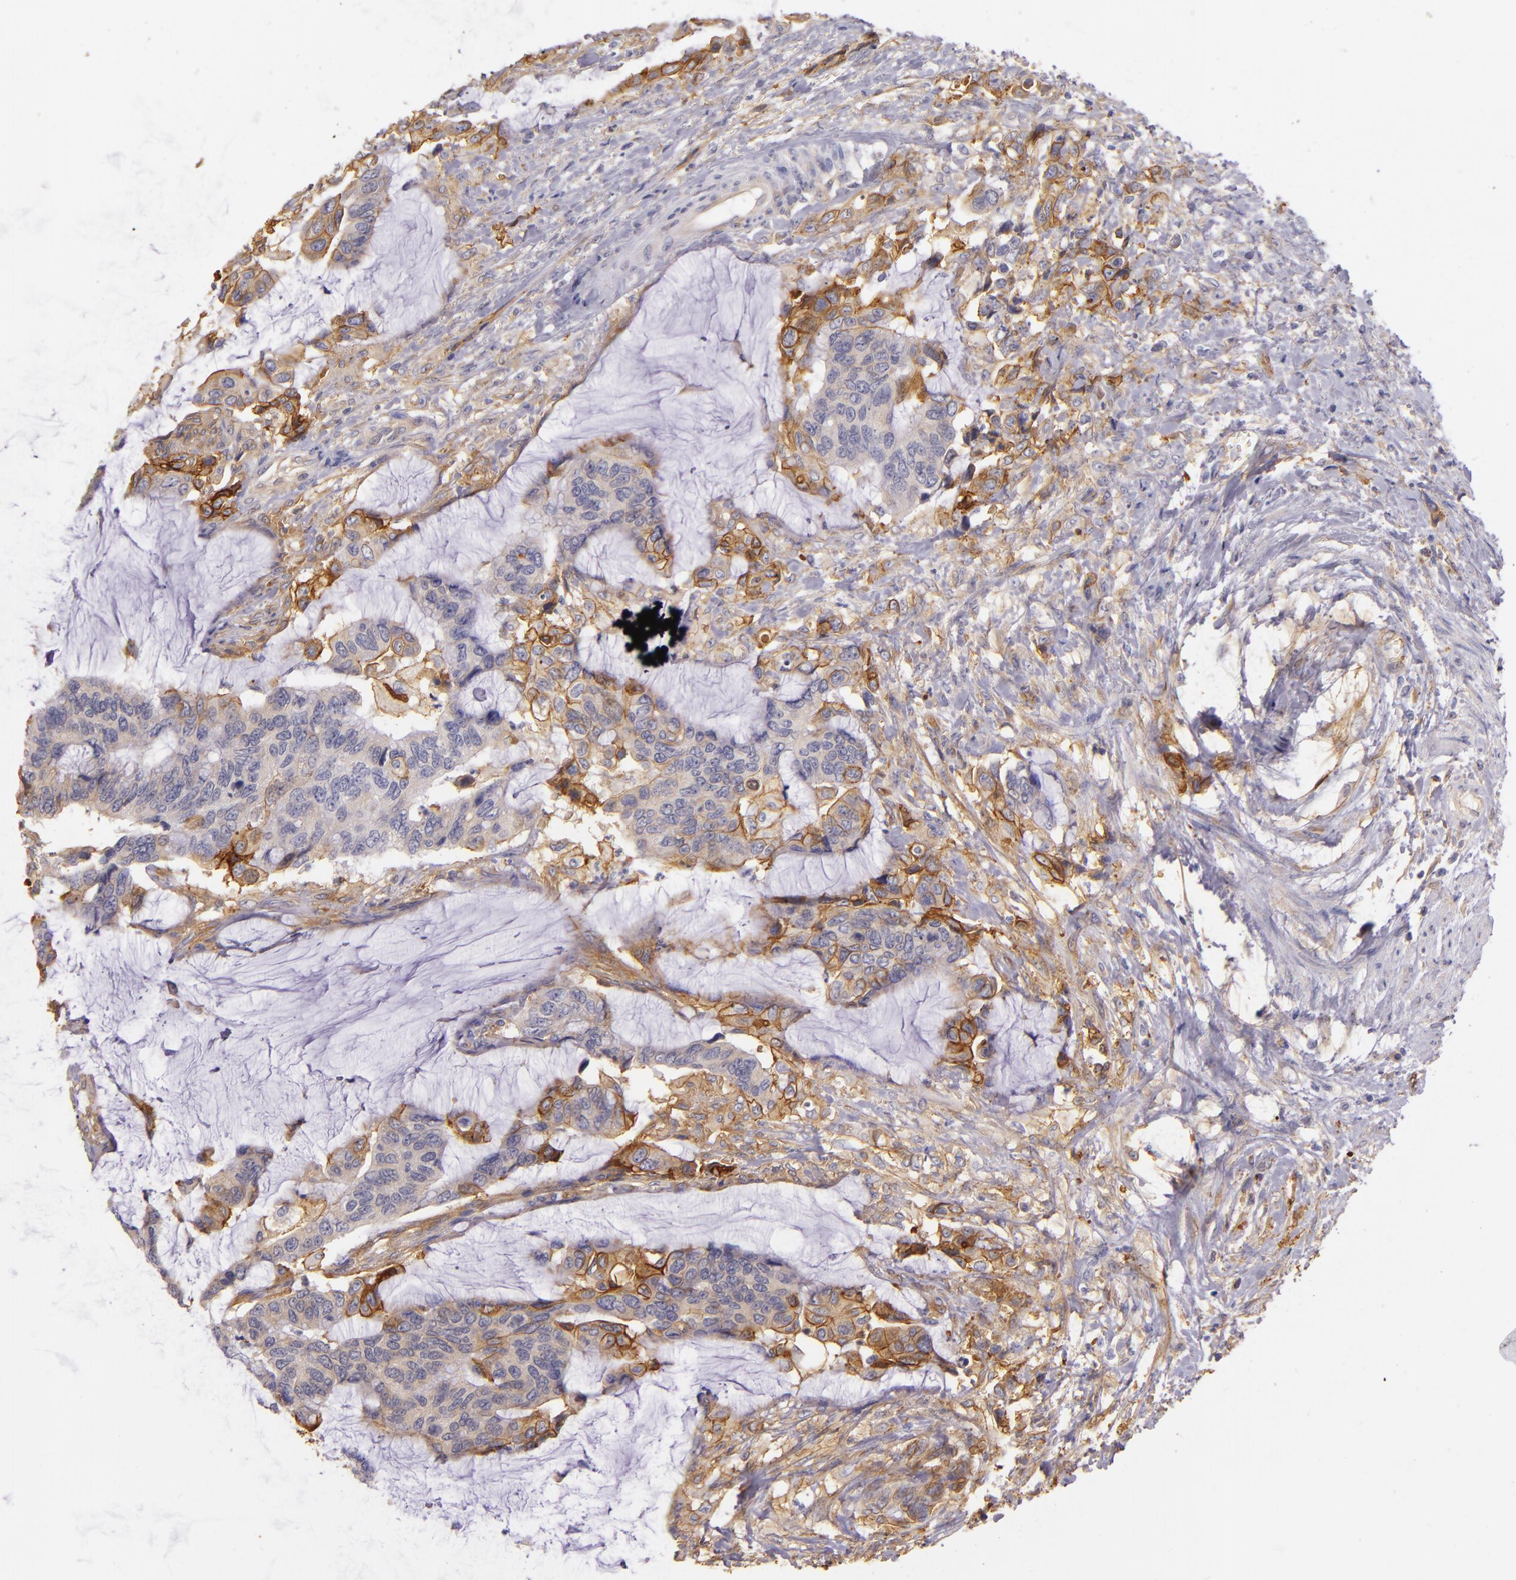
{"staining": {"intensity": "moderate", "quantity": "<25%", "location": "cytoplasmic/membranous"}, "tissue": "colorectal cancer", "cell_type": "Tumor cells", "image_type": "cancer", "snomed": [{"axis": "morphology", "description": "Adenocarcinoma, NOS"}, {"axis": "topography", "description": "Rectum"}], "caption": "Adenocarcinoma (colorectal) stained with a brown dye shows moderate cytoplasmic/membranous positive staining in approximately <25% of tumor cells.", "gene": "CTSF", "patient": {"sex": "female", "age": 59}}